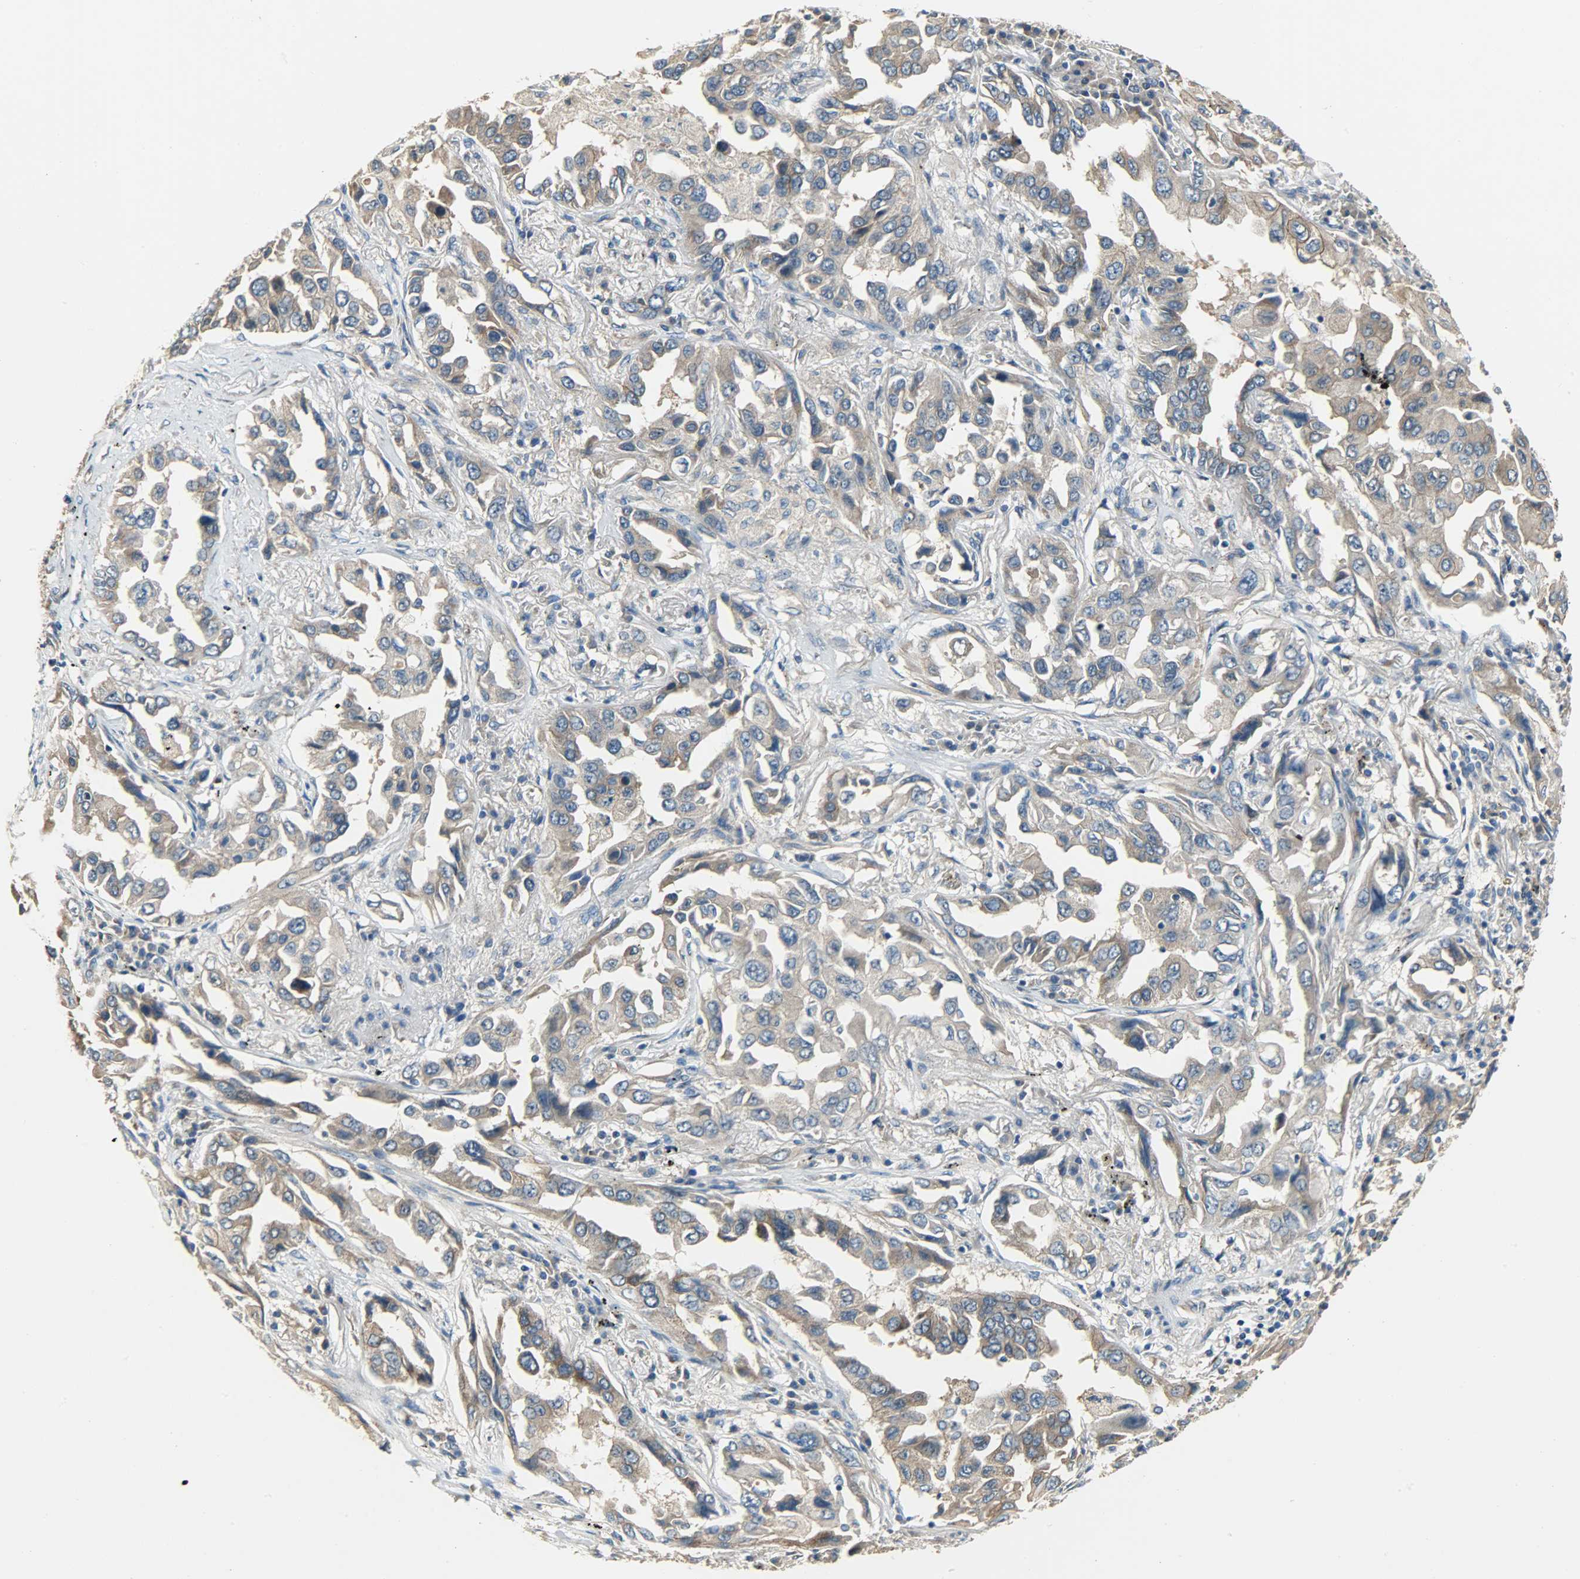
{"staining": {"intensity": "weak", "quantity": ">75%", "location": "cytoplasmic/membranous"}, "tissue": "lung cancer", "cell_type": "Tumor cells", "image_type": "cancer", "snomed": [{"axis": "morphology", "description": "Adenocarcinoma, NOS"}, {"axis": "topography", "description": "Lung"}], "caption": "Immunohistochemistry (IHC) staining of adenocarcinoma (lung), which reveals low levels of weak cytoplasmic/membranous staining in approximately >75% of tumor cells indicating weak cytoplasmic/membranous protein expression. The staining was performed using DAB (brown) for protein detection and nuclei were counterstained in hematoxylin (blue).", "gene": "KIAA1217", "patient": {"sex": "female", "age": 65}}